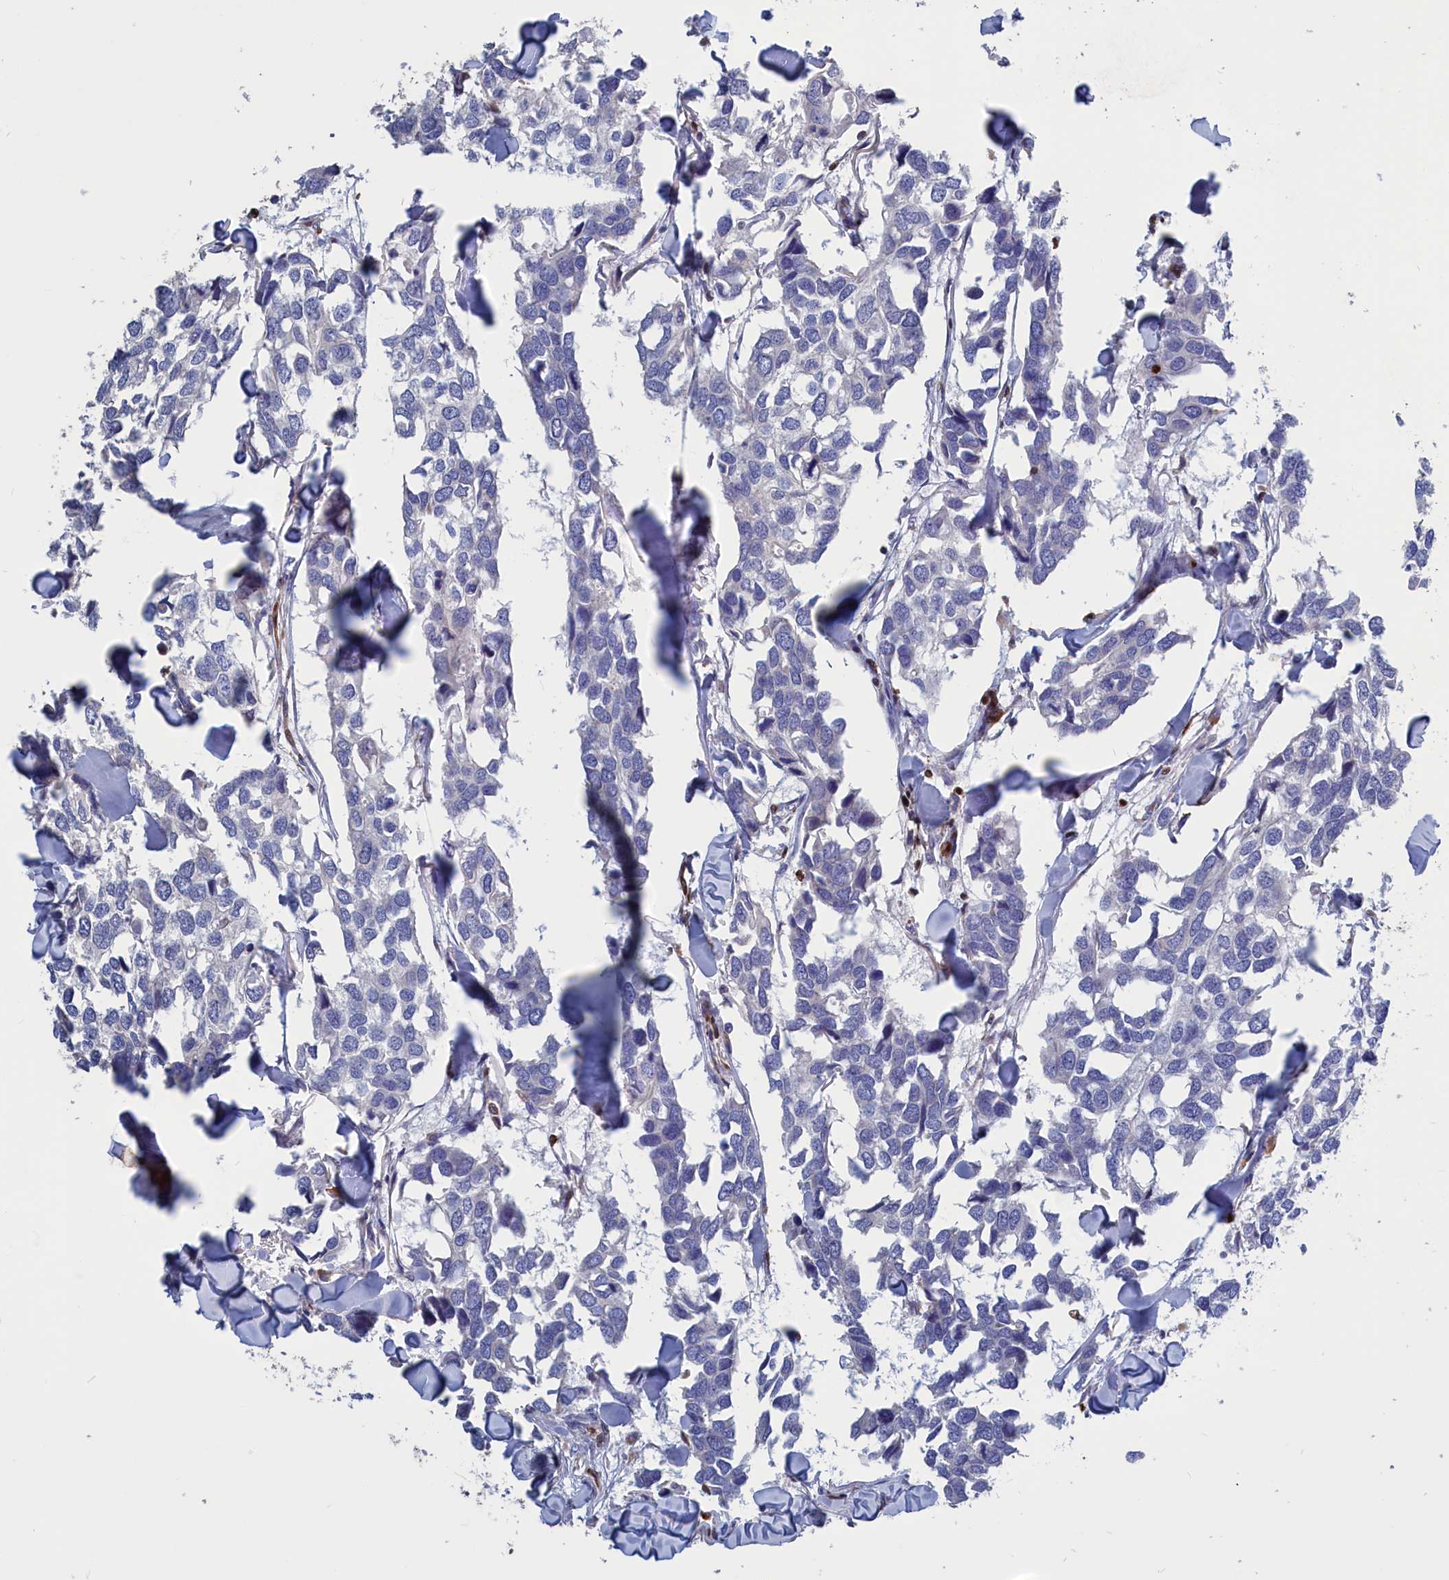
{"staining": {"intensity": "negative", "quantity": "none", "location": "none"}, "tissue": "breast cancer", "cell_type": "Tumor cells", "image_type": "cancer", "snomed": [{"axis": "morphology", "description": "Duct carcinoma"}, {"axis": "topography", "description": "Breast"}], "caption": "Tumor cells are negative for brown protein staining in breast cancer (invasive ductal carcinoma).", "gene": "CRIP1", "patient": {"sex": "female", "age": 83}}